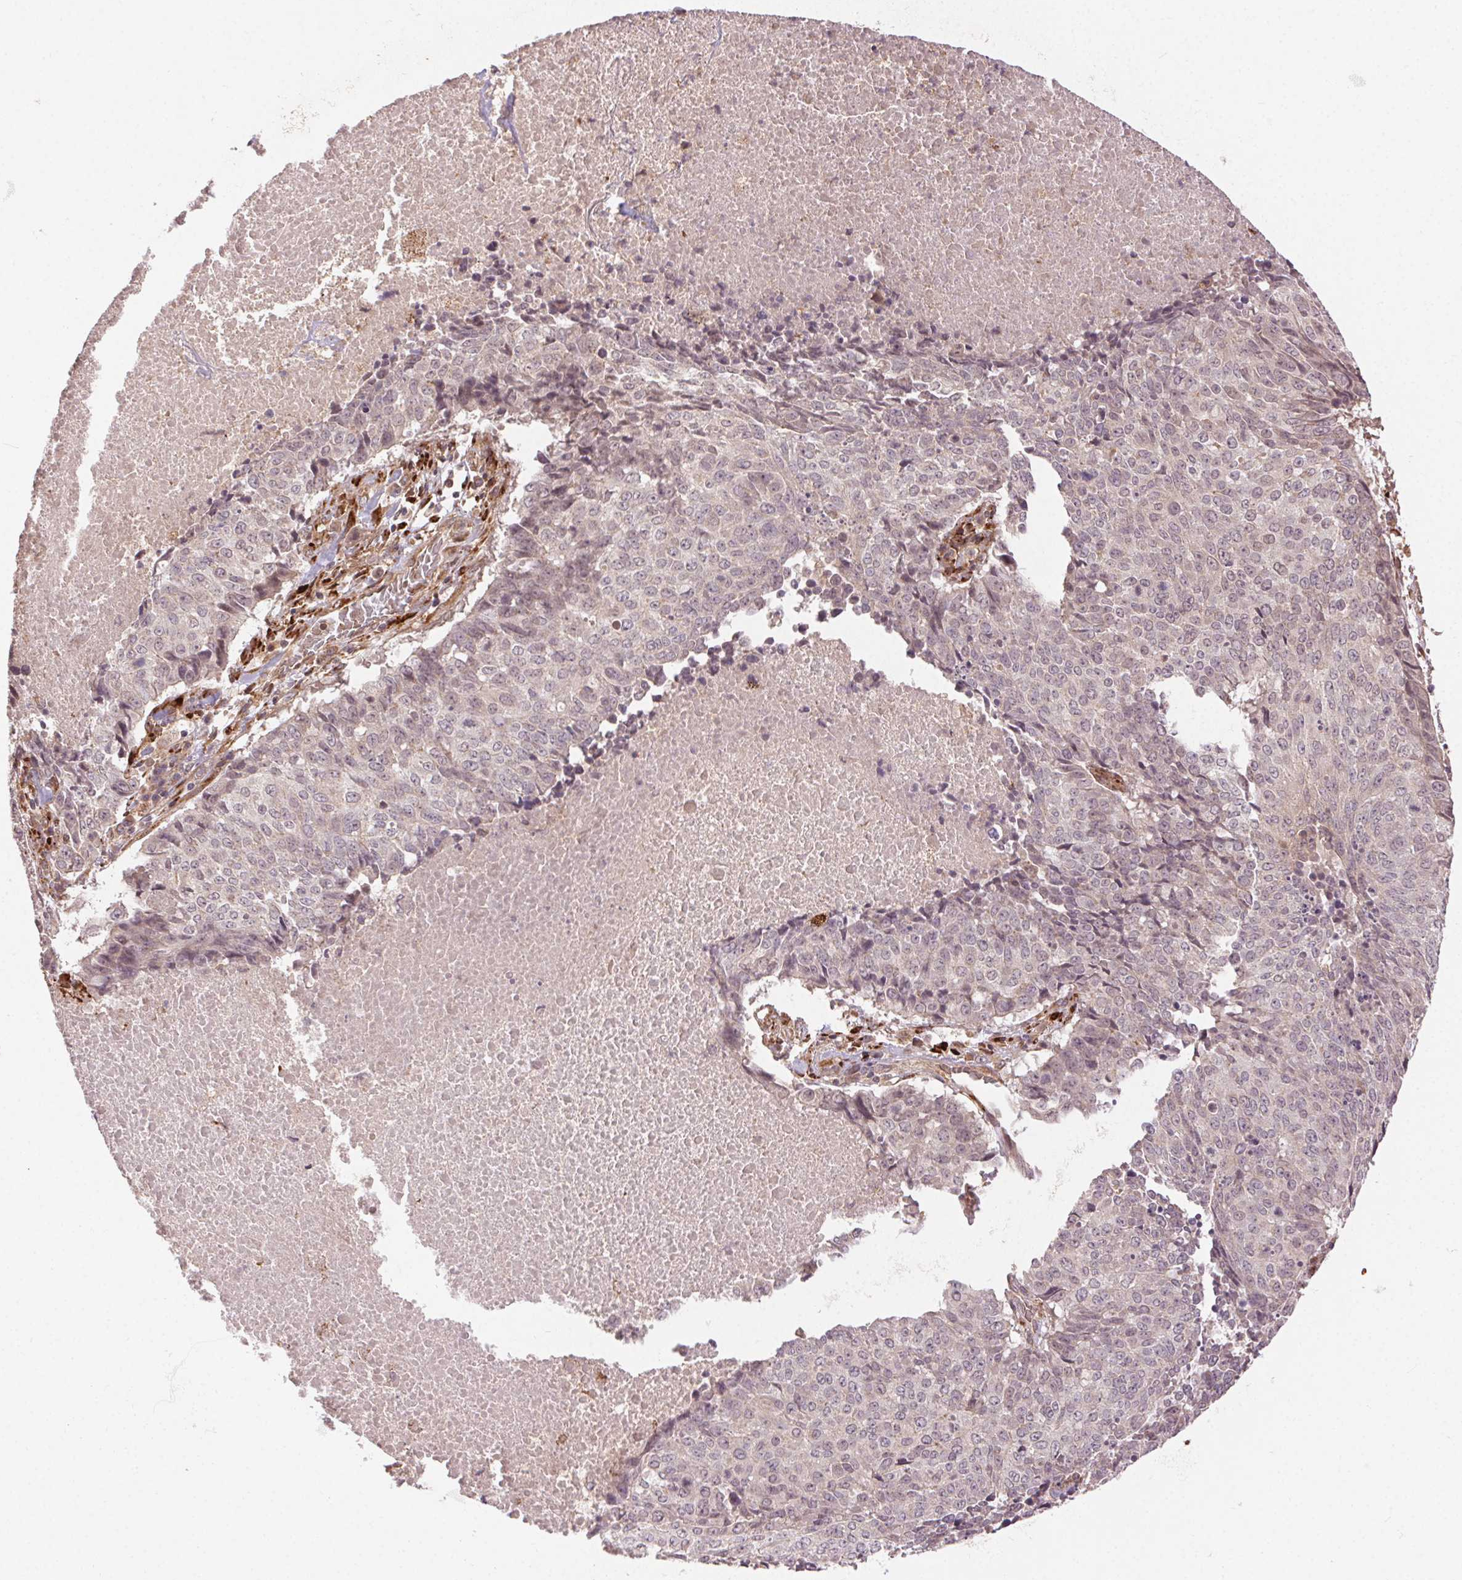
{"staining": {"intensity": "negative", "quantity": "none", "location": "none"}, "tissue": "lung cancer", "cell_type": "Tumor cells", "image_type": "cancer", "snomed": [{"axis": "morphology", "description": "Normal tissue, NOS"}, {"axis": "morphology", "description": "Squamous cell carcinoma, NOS"}, {"axis": "topography", "description": "Bronchus"}, {"axis": "topography", "description": "Lung"}], "caption": "The IHC micrograph has no significant positivity in tumor cells of lung cancer (squamous cell carcinoma) tissue.", "gene": "KLHL15", "patient": {"sex": "male", "age": 64}}